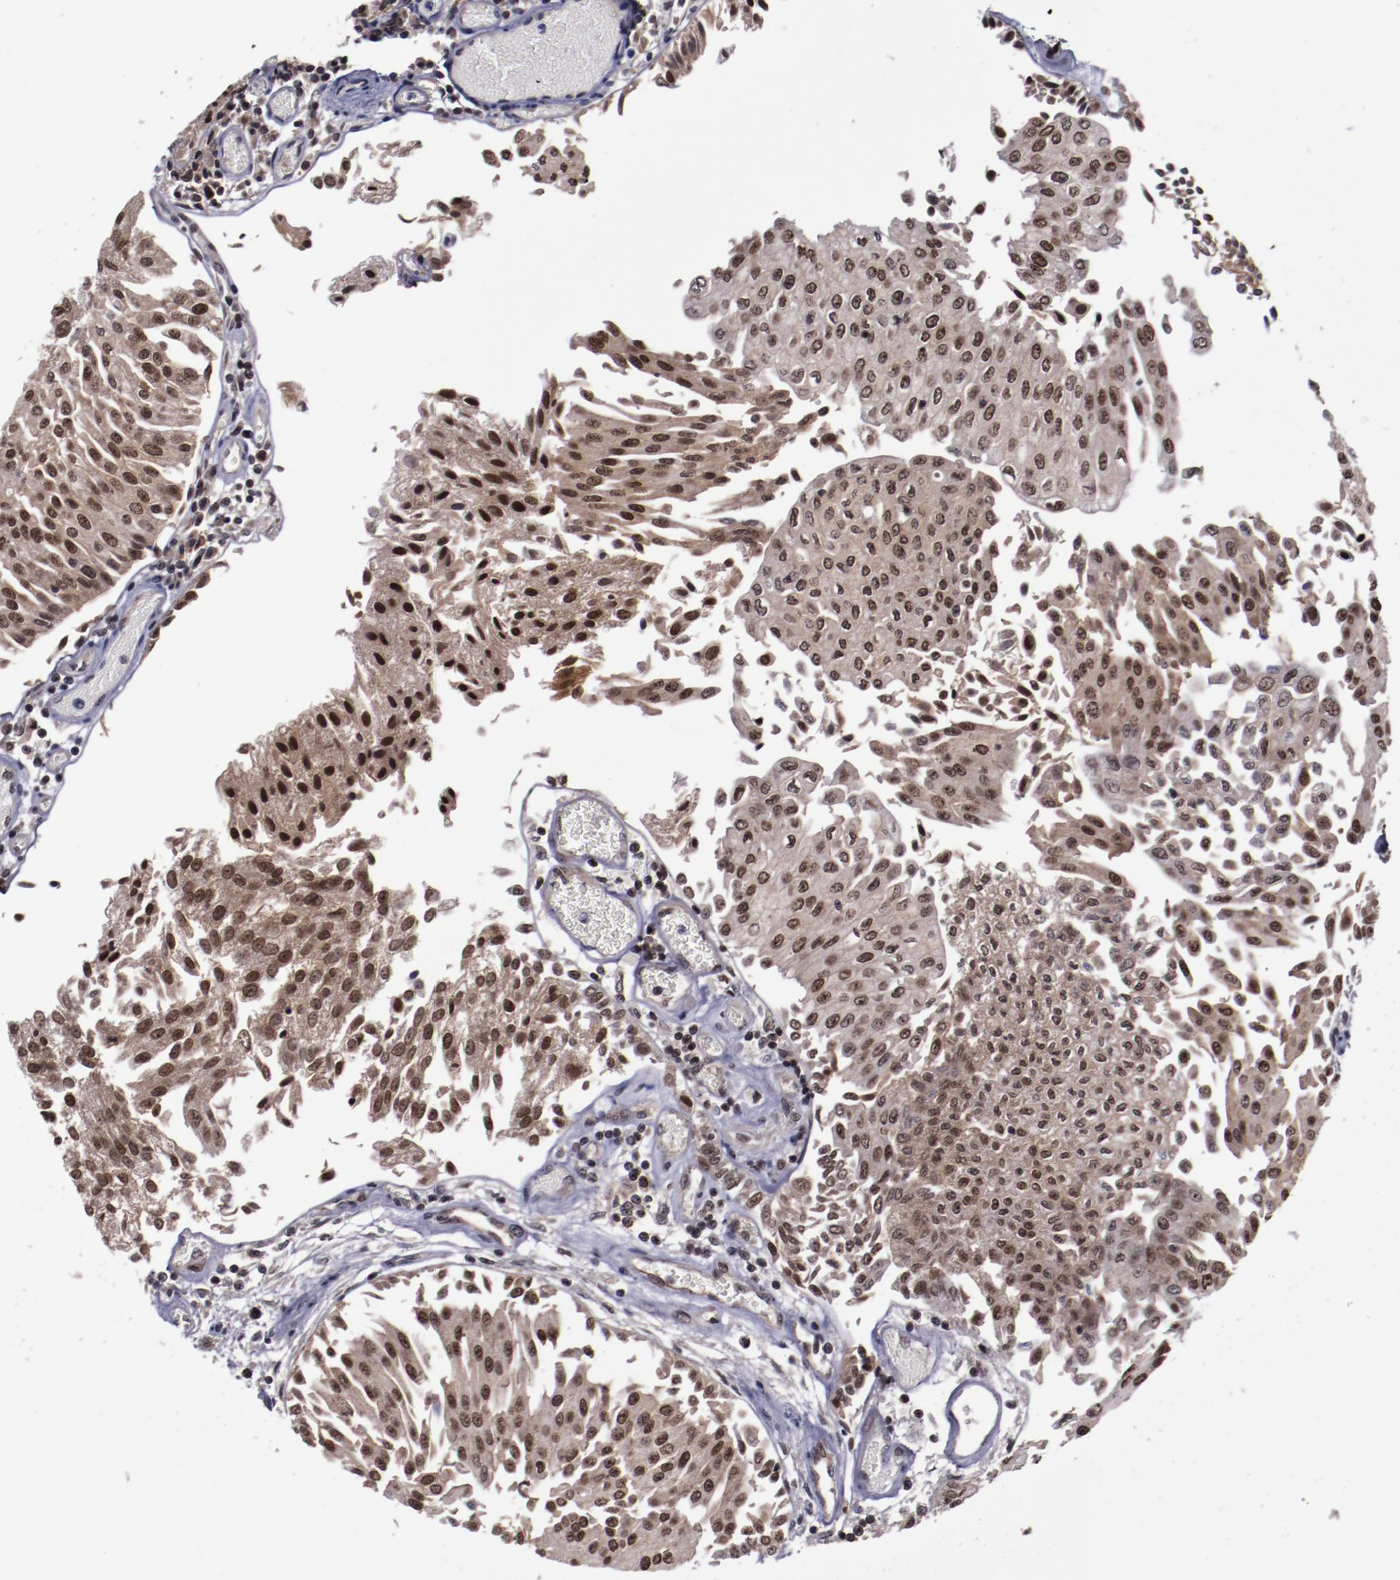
{"staining": {"intensity": "moderate", "quantity": ">75%", "location": "nuclear"}, "tissue": "urothelial cancer", "cell_type": "Tumor cells", "image_type": "cancer", "snomed": [{"axis": "morphology", "description": "Urothelial carcinoma, Low grade"}, {"axis": "topography", "description": "Urinary bladder"}], "caption": "Urothelial cancer was stained to show a protein in brown. There is medium levels of moderate nuclear staining in about >75% of tumor cells.", "gene": "ERH", "patient": {"sex": "male", "age": 86}}